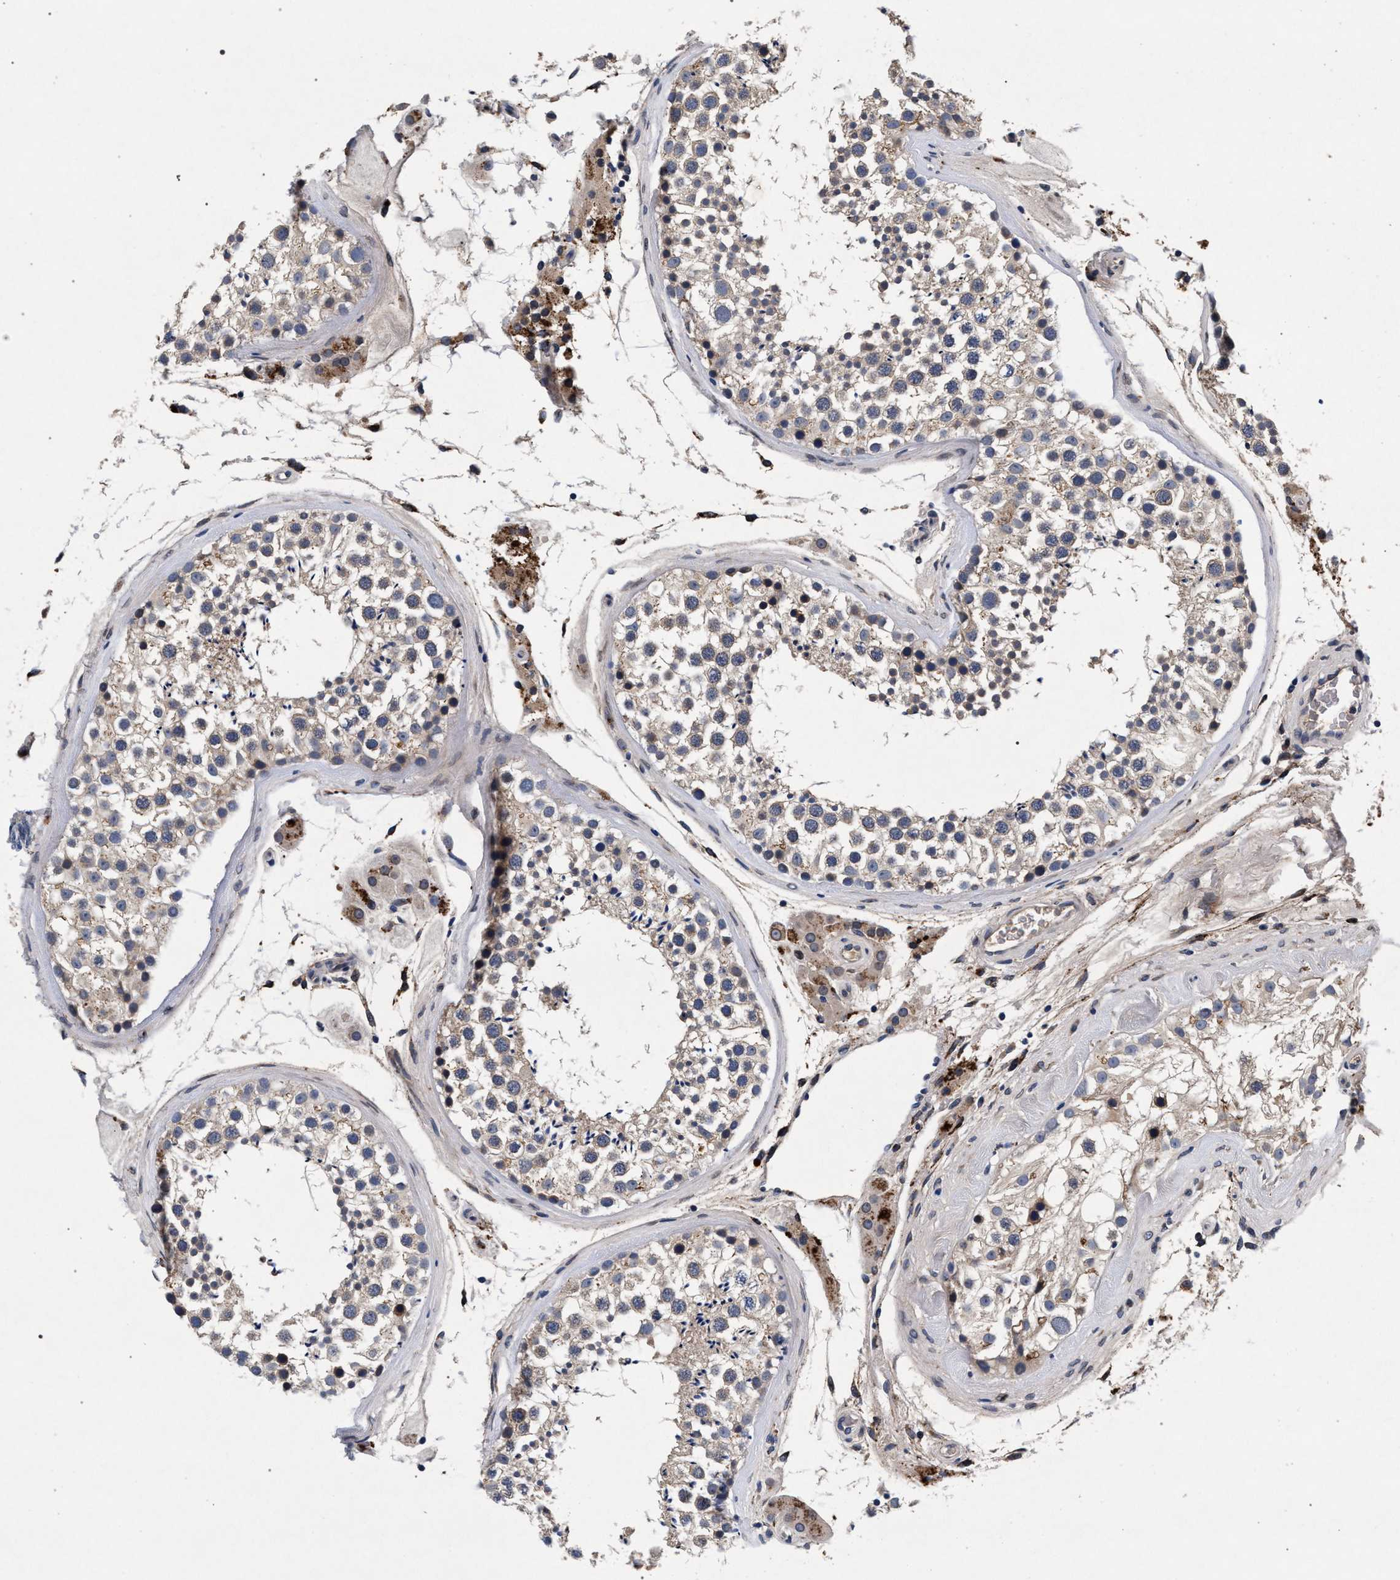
{"staining": {"intensity": "weak", "quantity": "<25%", "location": "cytoplasmic/membranous"}, "tissue": "testis", "cell_type": "Cells in seminiferous ducts", "image_type": "normal", "snomed": [{"axis": "morphology", "description": "Normal tissue, NOS"}, {"axis": "topography", "description": "Testis"}], "caption": "Immunohistochemistry histopathology image of unremarkable human testis stained for a protein (brown), which reveals no staining in cells in seminiferous ducts. (IHC, brightfield microscopy, high magnification).", "gene": "NEK7", "patient": {"sex": "male", "age": 46}}